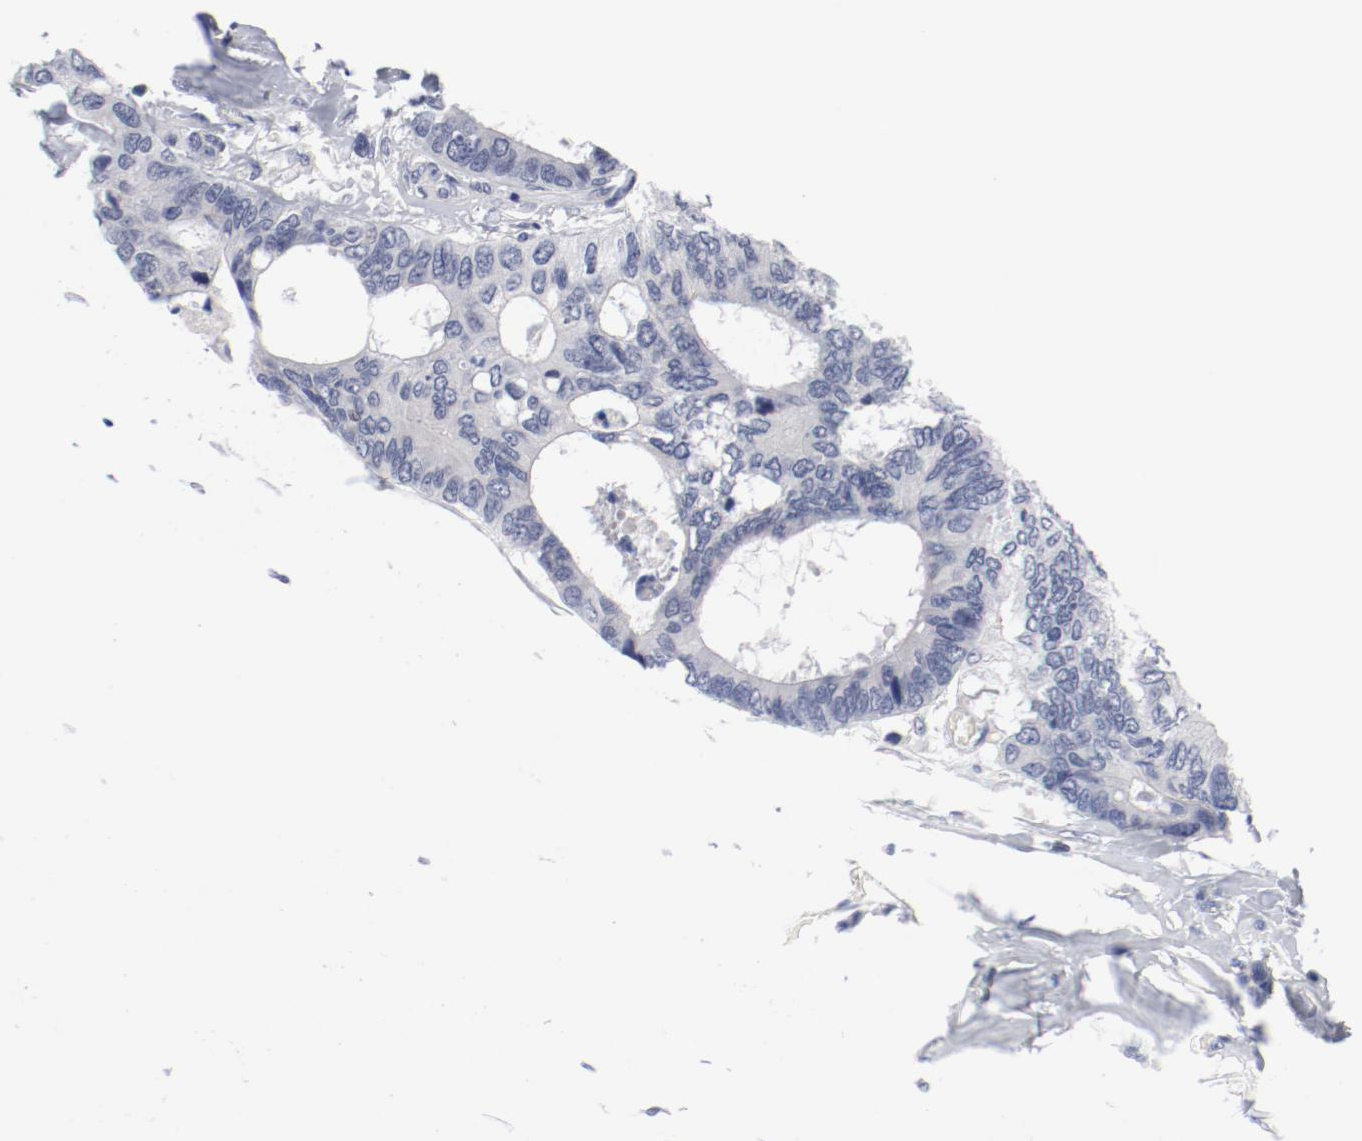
{"staining": {"intensity": "negative", "quantity": "none", "location": "none"}, "tissue": "colorectal cancer", "cell_type": "Tumor cells", "image_type": "cancer", "snomed": [{"axis": "morphology", "description": "Adenocarcinoma, NOS"}, {"axis": "topography", "description": "Rectum"}], "caption": "An IHC image of colorectal adenocarcinoma is shown. There is no staining in tumor cells of colorectal adenocarcinoma.", "gene": "KCNK13", "patient": {"sex": "male", "age": 55}}